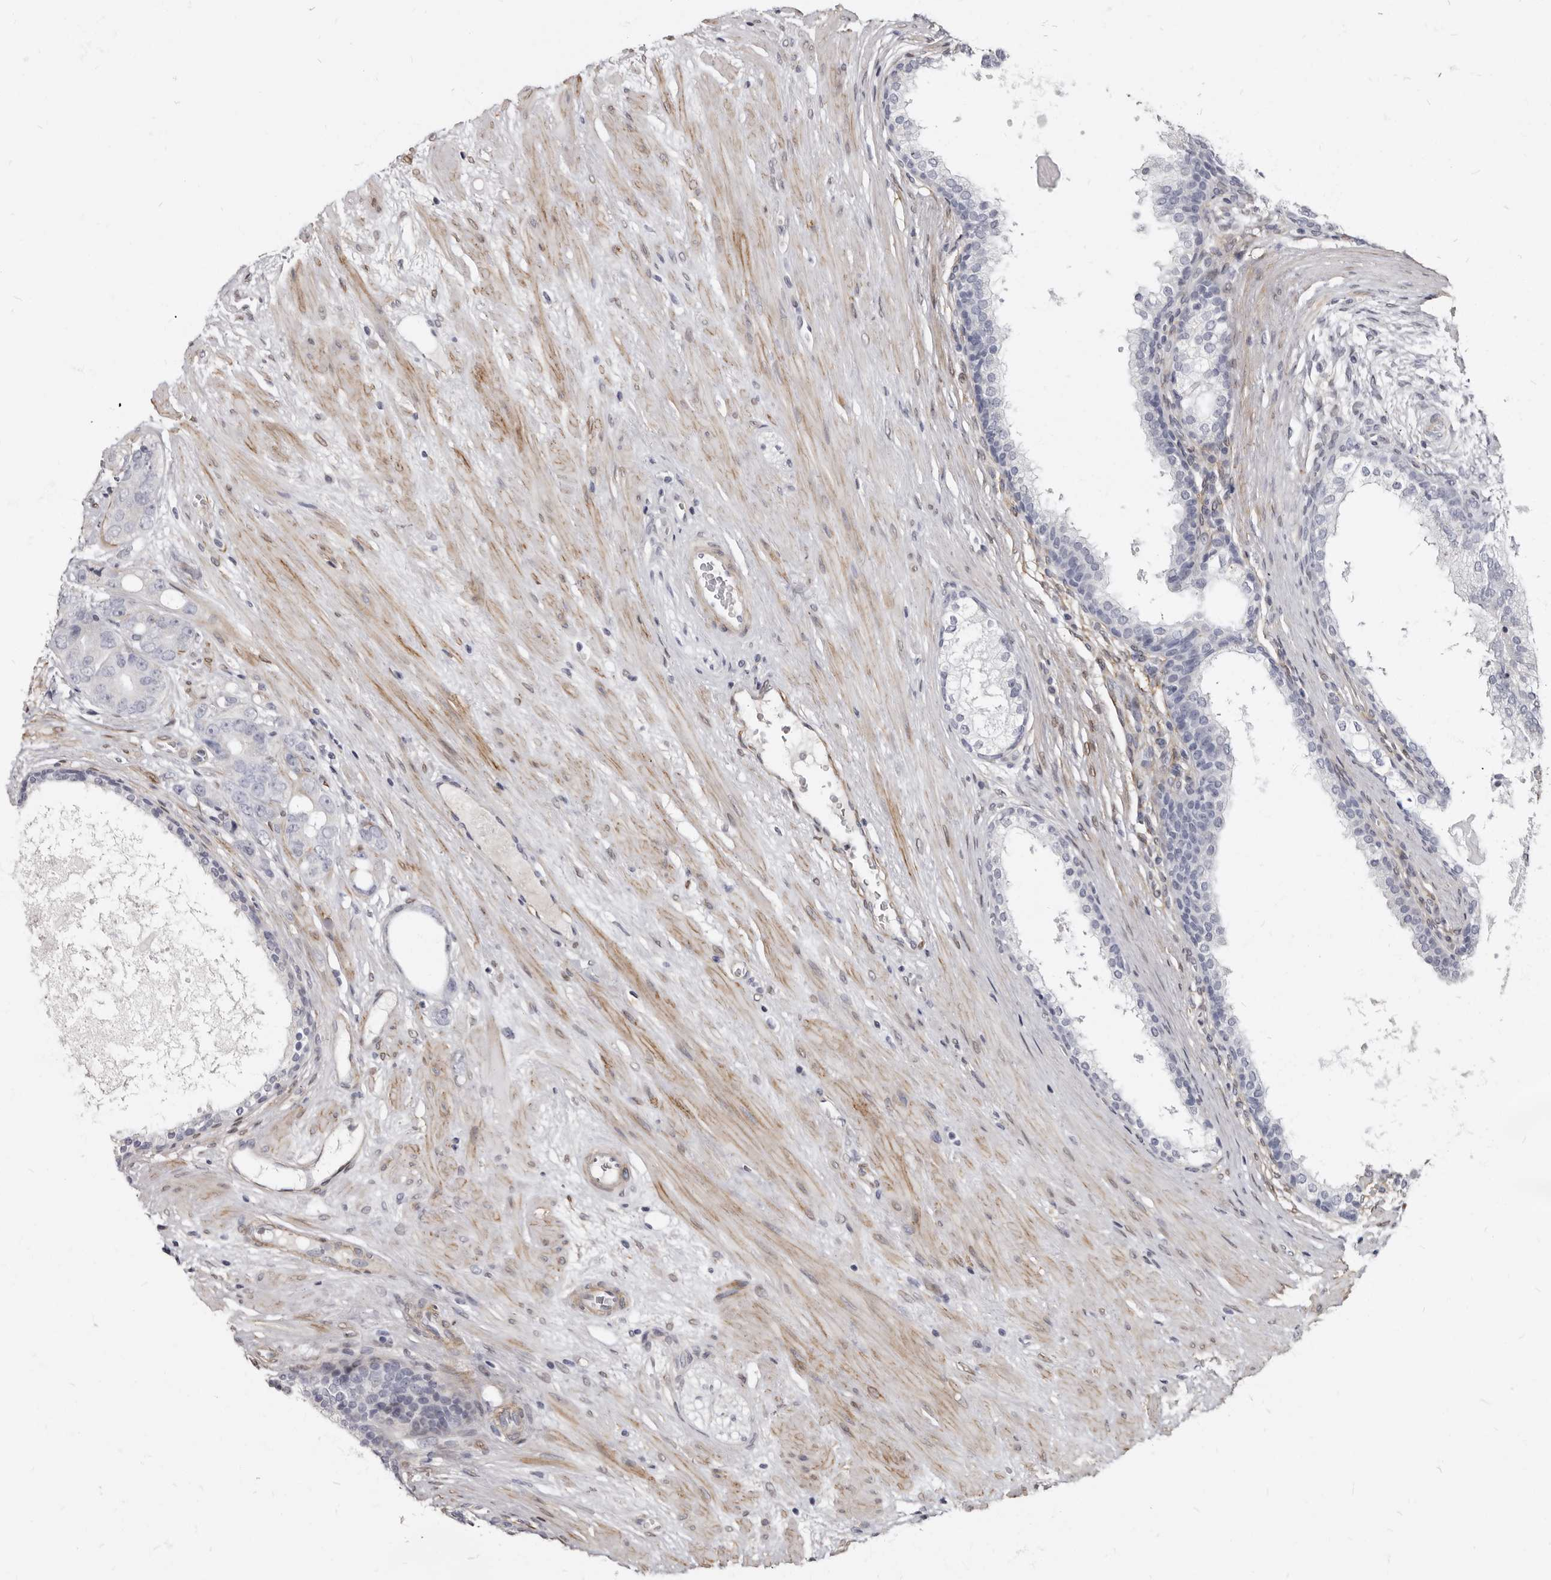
{"staining": {"intensity": "negative", "quantity": "none", "location": "none"}, "tissue": "prostate cancer", "cell_type": "Tumor cells", "image_type": "cancer", "snomed": [{"axis": "morphology", "description": "Adenocarcinoma, High grade"}, {"axis": "topography", "description": "Prostate"}], "caption": "Tumor cells are negative for brown protein staining in prostate cancer (high-grade adenocarcinoma). Nuclei are stained in blue.", "gene": "MRGPRF", "patient": {"sex": "male", "age": 56}}